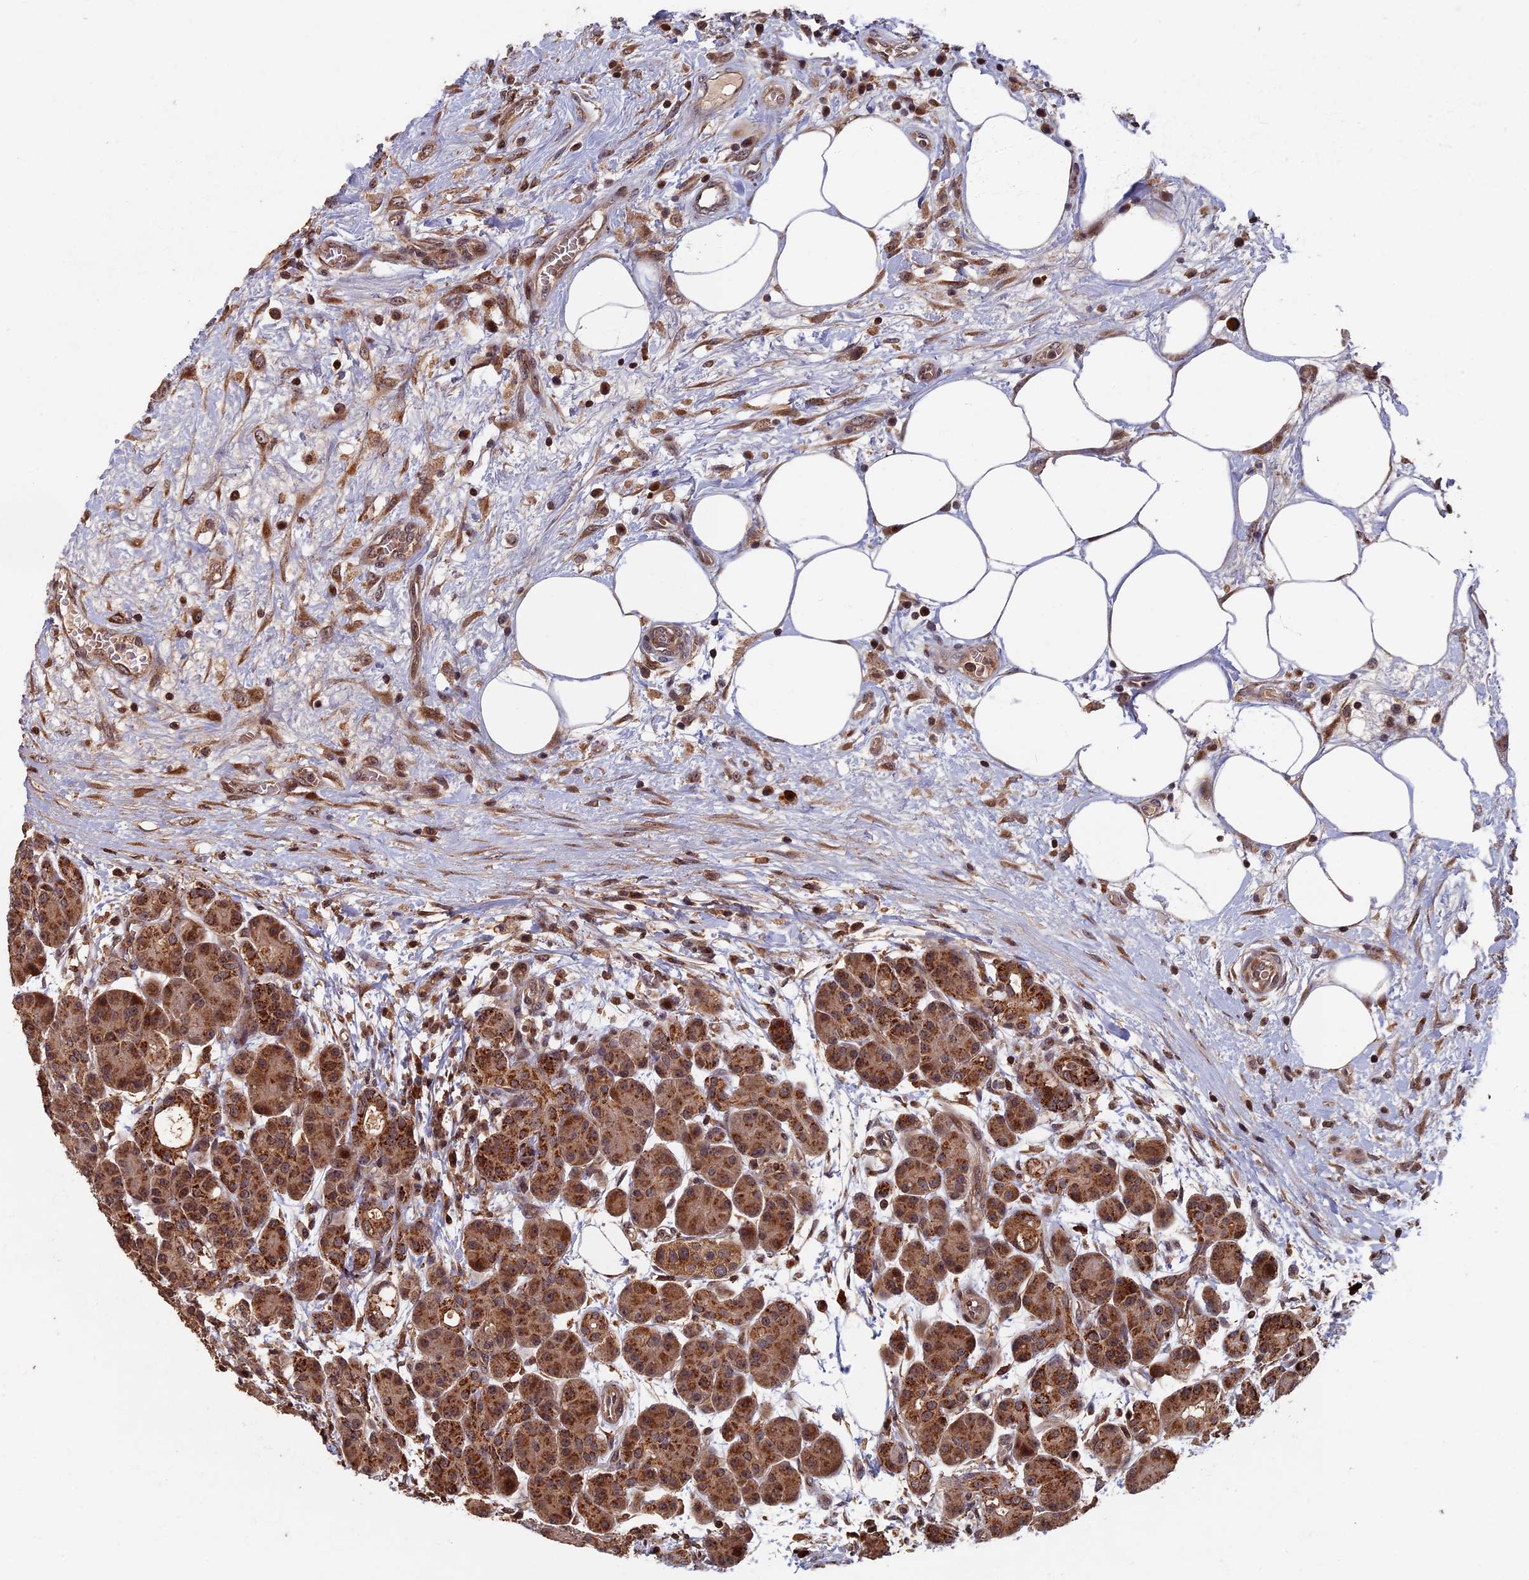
{"staining": {"intensity": "strong", "quantity": ">75%", "location": "cytoplasmic/membranous"}, "tissue": "pancreas", "cell_type": "Exocrine glandular cells", "image_type": "normal", "snomed": [{"axis": "morphology", "description": "Normal tissue, NOS"}, {"axis": "topography", "description": "Pancreas"}], "caption": "The image displays staining of normal pancreas, revealing strong cytoplasmic/membranous protein staining (brown color) within exocrine glandular cells.", "gene": "RASGRF1", "patient": {"sex": "male", "age": 63}}